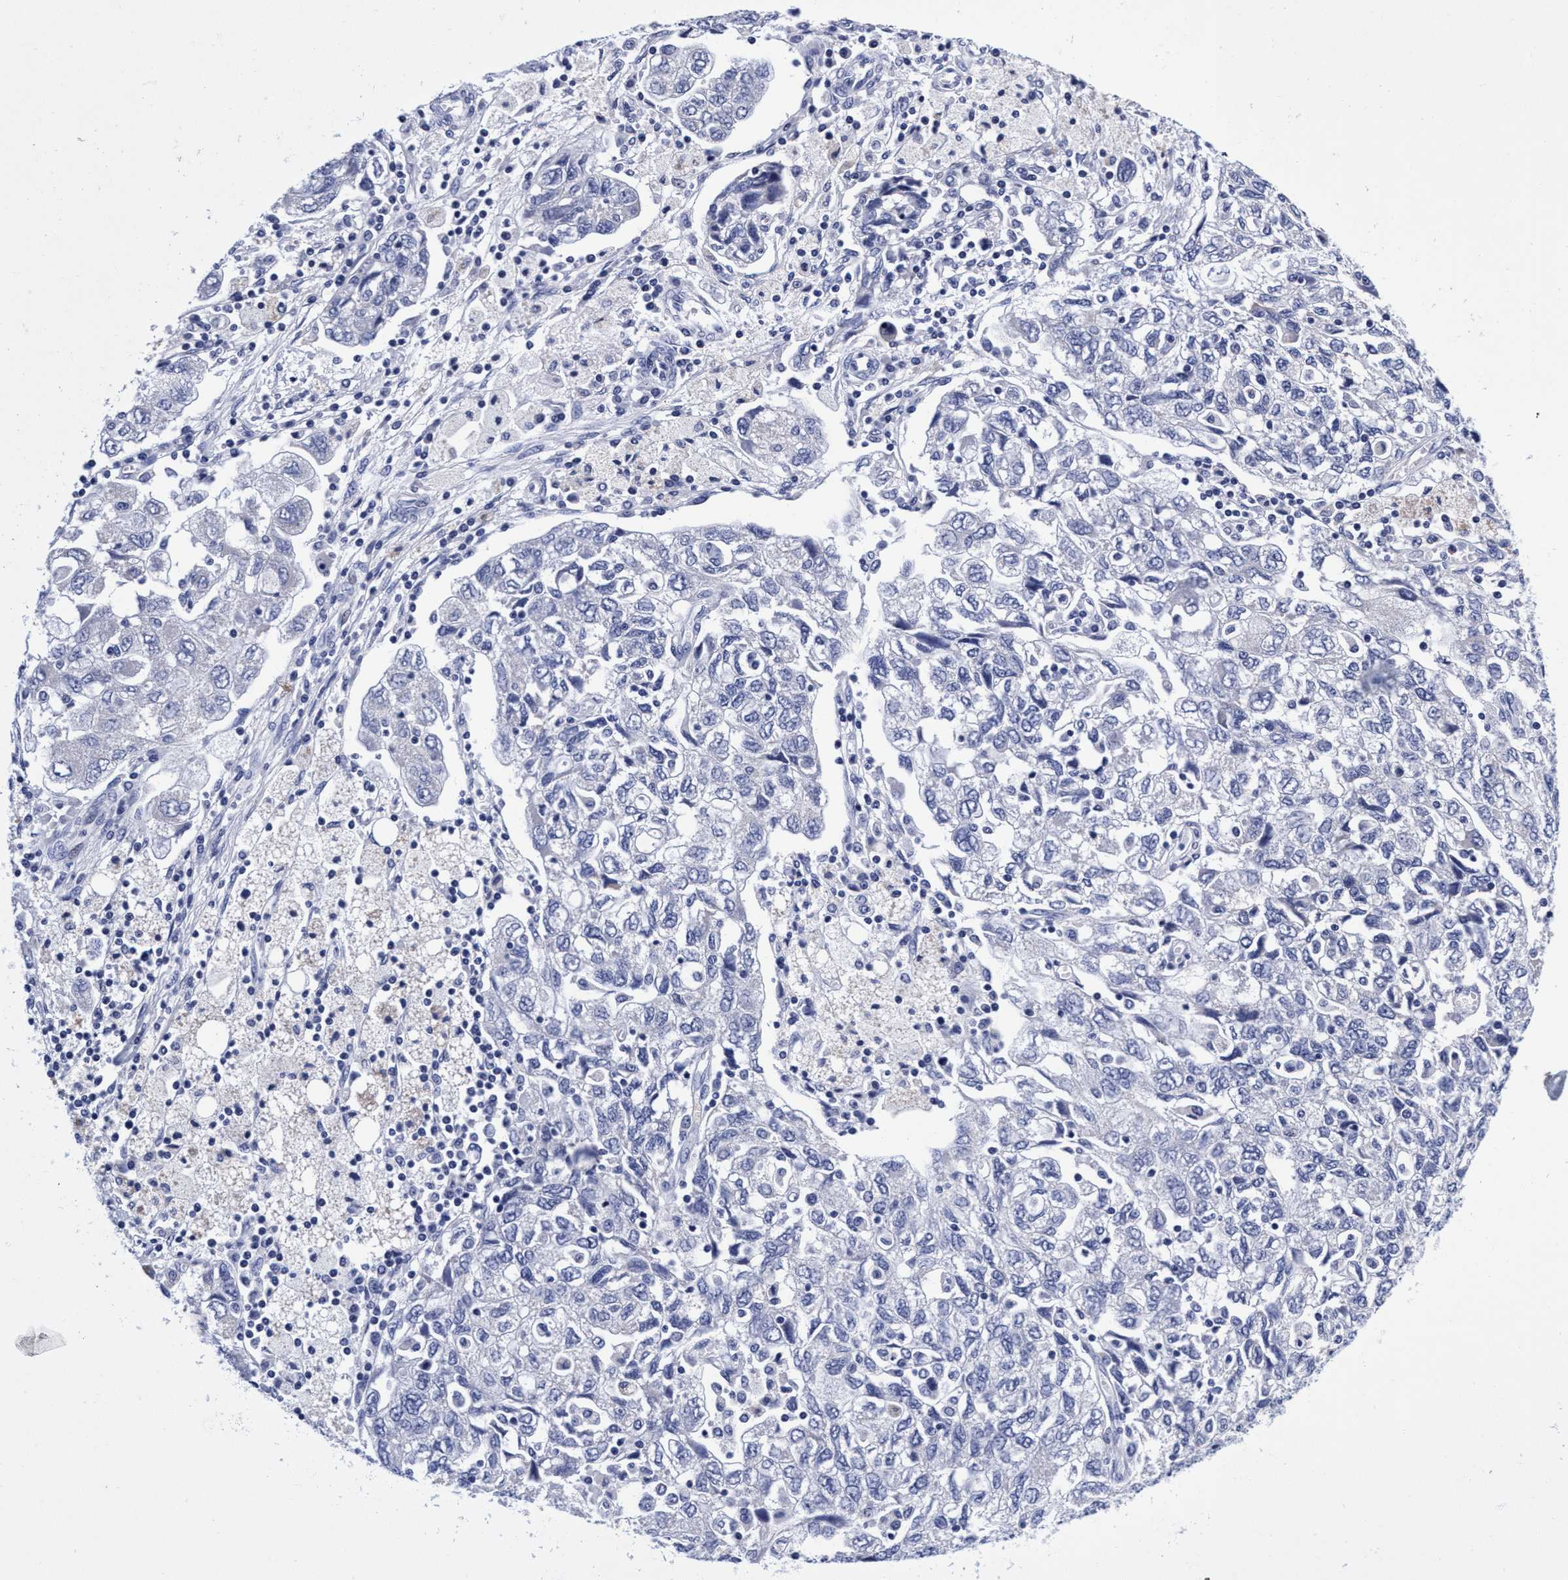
{"staining": {"intensity": "negative", "quantity": "none", "location": "none"}, "tissue": "ovarian cancer", "cell_type": "Tumor cells", "image_type": "cancer", "snomed": [{"axis": "morphology", "description": "Carcinoma, NOS"}, {"axis": "morphology", "description": "Cystadenocarcinoma, serous, NOS"}, {"axis": "topography", "description": "Ovary"}], "caption": "There is no significant positivity in tumor cells of ovarian cancer (carcinoma).", "gene": "PLPPR1", "patient": {"sex": "female", "age": 69}}